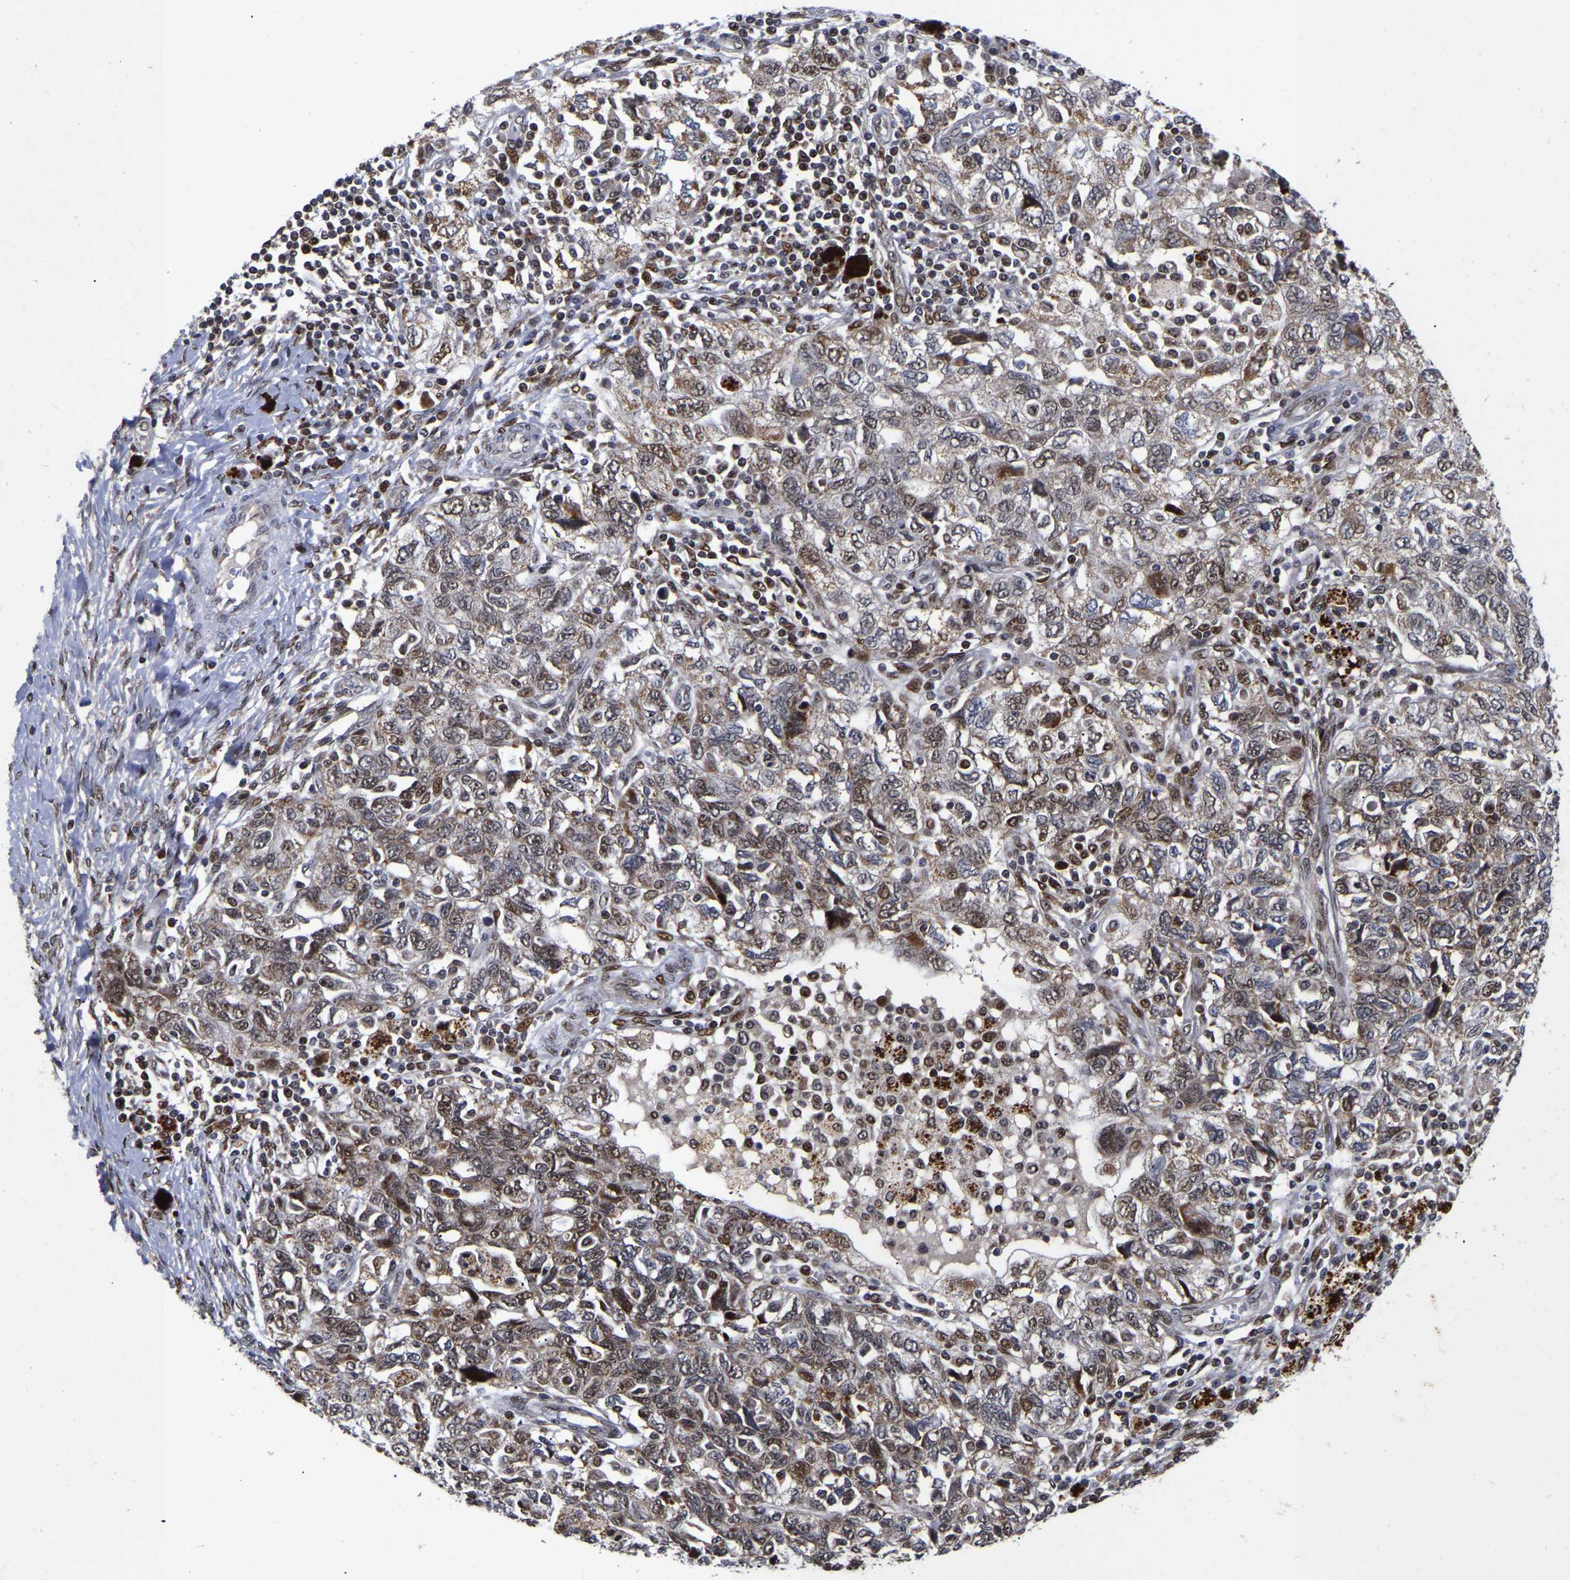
{"staining": {"intensity": "moderate", "quantity": ">75%", "location": "cytoplasmic/membranous,nuclear"}, "tissue": "ovarian cancer", "cell_type": "Tumor cells", "image_type": "cancer", "snomed": [{"axis": "morphology", "description": "Carcinoma, NOS"}, {"axis": "morphology", "description": "Cystadenocarcinoma, serous, NOS"}, {"axis": "topography", "description": "Ovary"}], "caption": "Human ovarian serous cystadenocarcinoma stained for a protein (brown) displays moderate cytoplasmic/membranous and nuclear positive staining in approximately >75% of tumor cells.", "gene": "JUNB", "patient": {"sex": "female", "age": 69}}